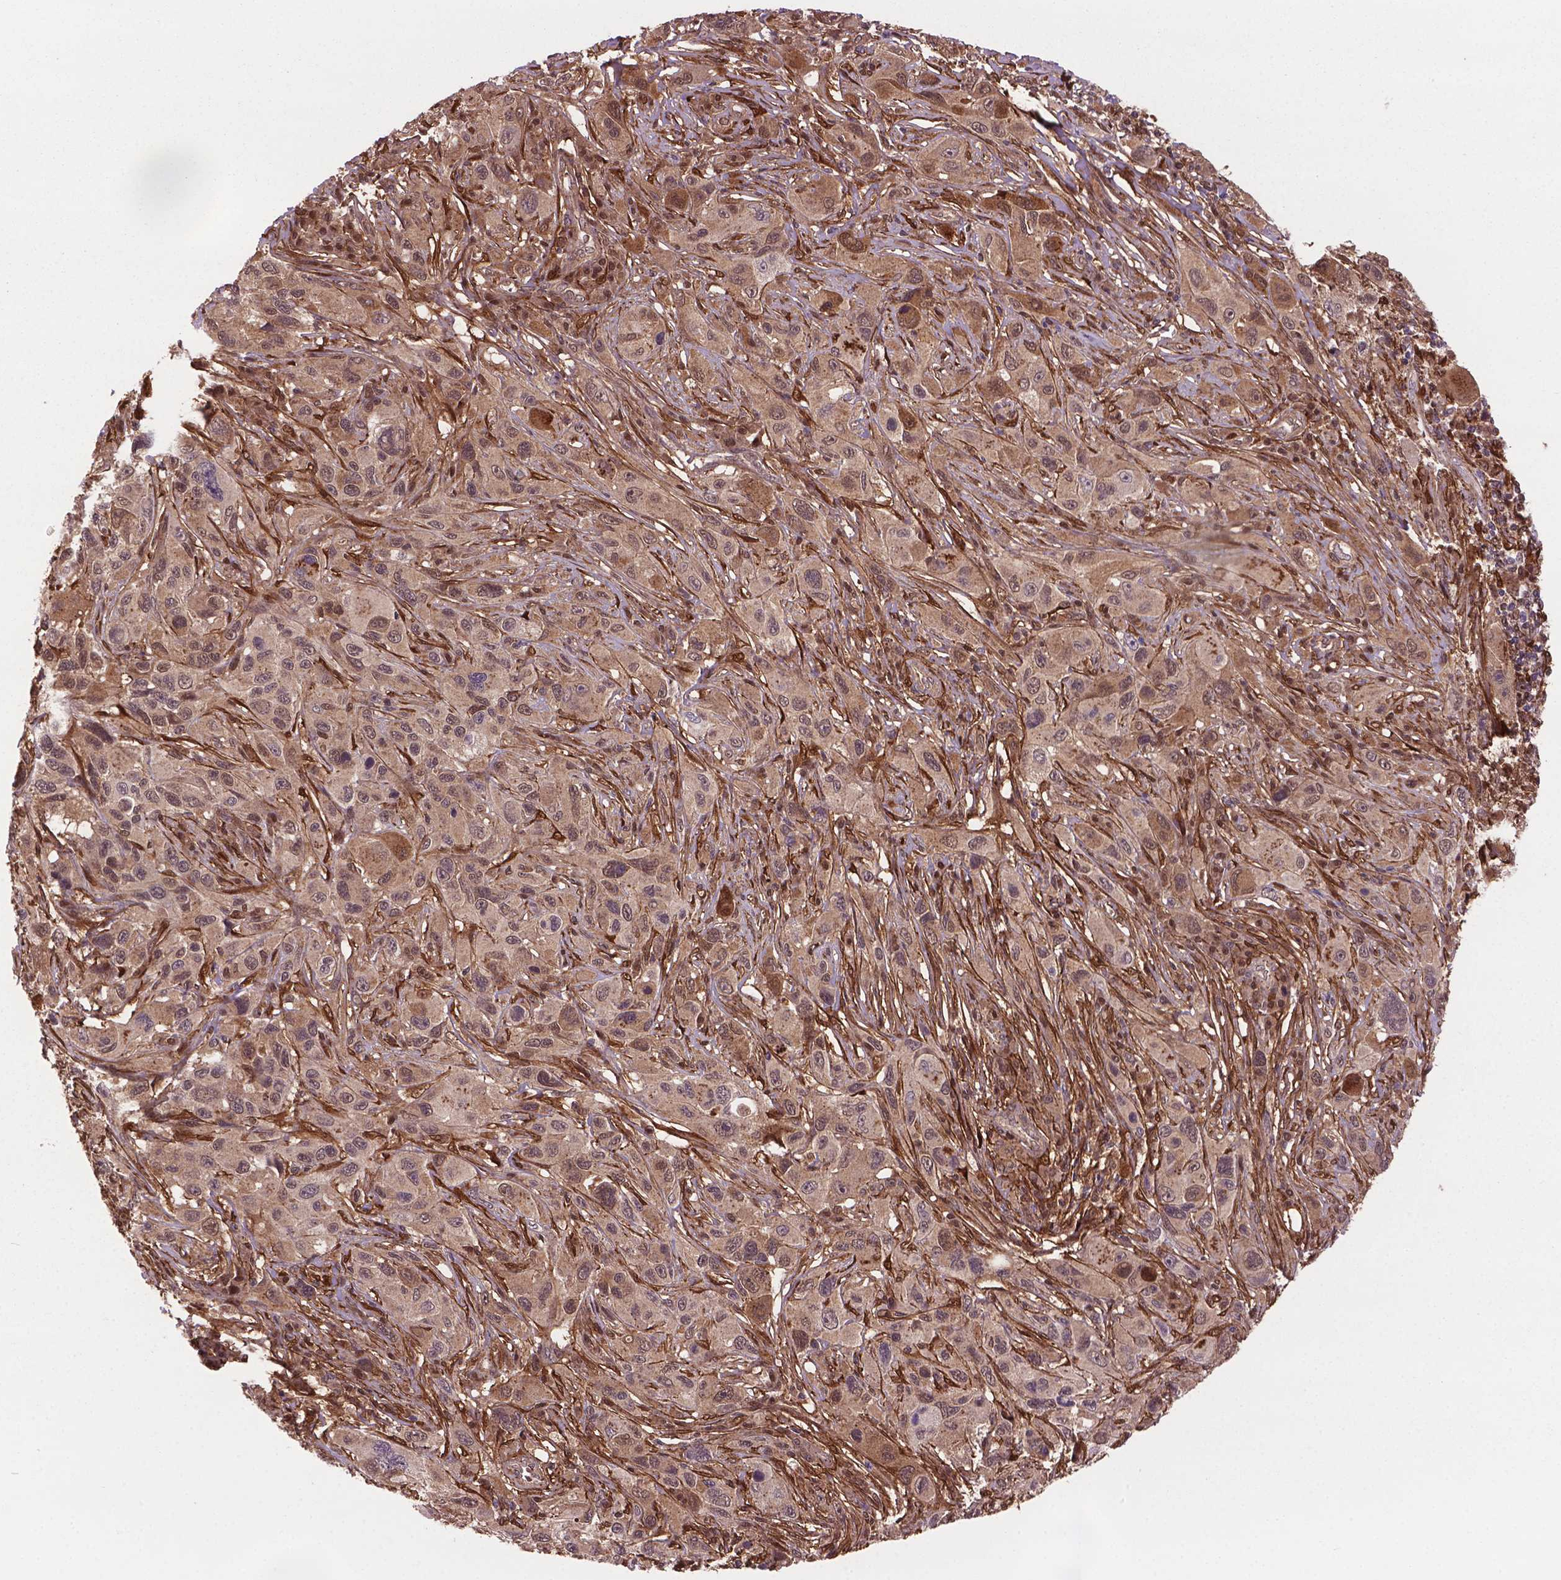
{"staining": {"intensity": "weak", "quantity": ">75%", "location": "cytoplasmic/membranous"}, "tissue": "melanoma", "cell_type": "Tumor cells", "image_type": "cancer", "snomed": [{"axis": "morphology", "description": "Malignant melanoma, NOS"}, {"axis": "topography", "description": "Skin"}], "caption": "Immunohistochemical staining of malignant melanoma exhibits low levels of weak cytoplasmic/membranous staining in about >75% of tumor cells.", "gene": "PLIN3", "patient": {"sex": "male", "age": 53}}